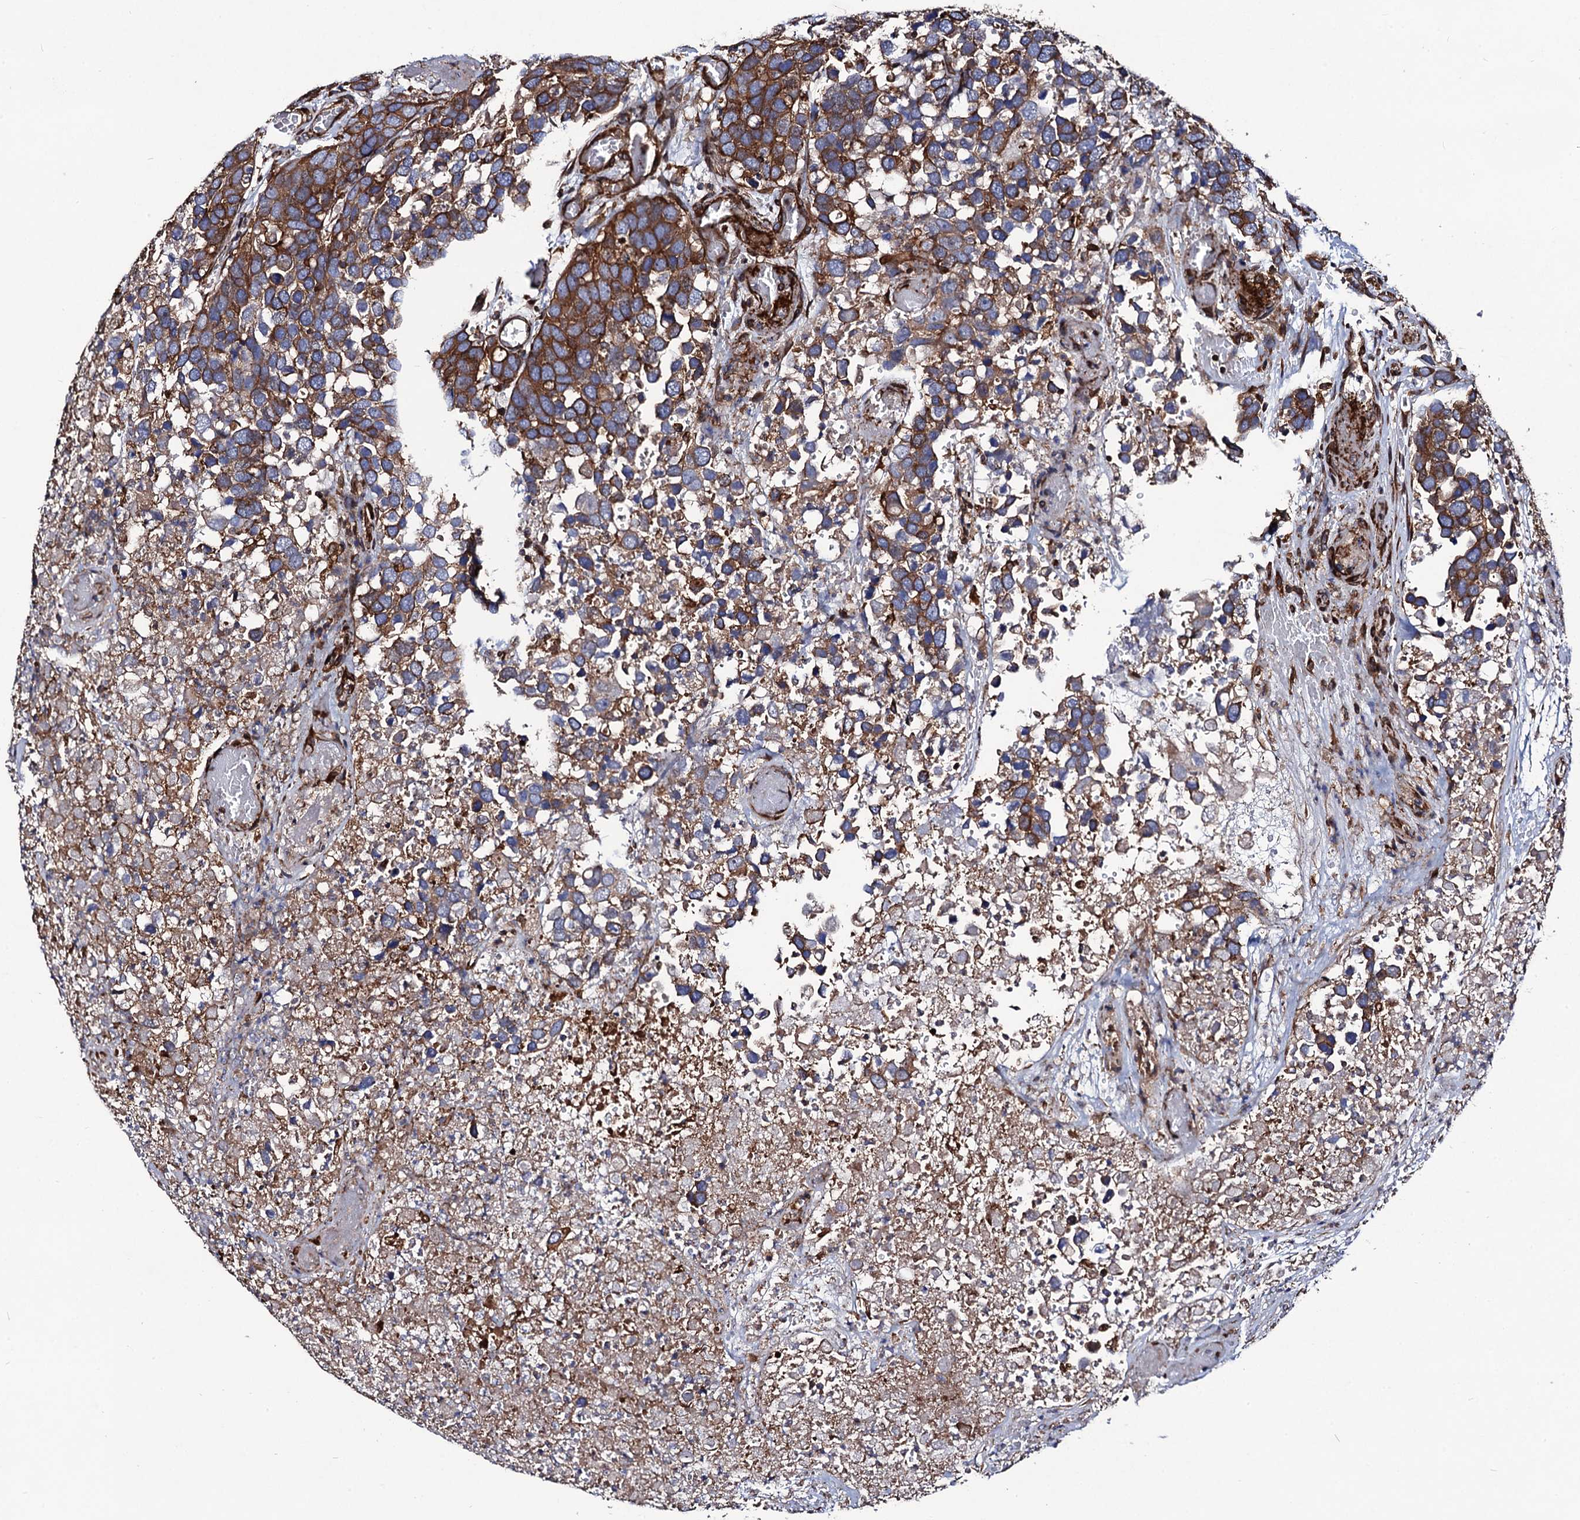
{"staining": {"intensity": "strong", "quantity": ">75%", "location": "cytoplasmic/membranous"}, "tissue": "breast cancer", "cell_type": "Tumor cells", "image_type": "cancer", "snomed": [{"axis": "morphology", "description": "Duct carcinoma"}, {"axis": "topography", "description": "Breast"}], "caption": "Breast cancer stained with DAB IHC shows high levels of strong cytoplasmic/membranous expression in approximately >75% of tumor cells.", "gene": "CIP2A", "patient": {"sex": "female", "age": 83}}